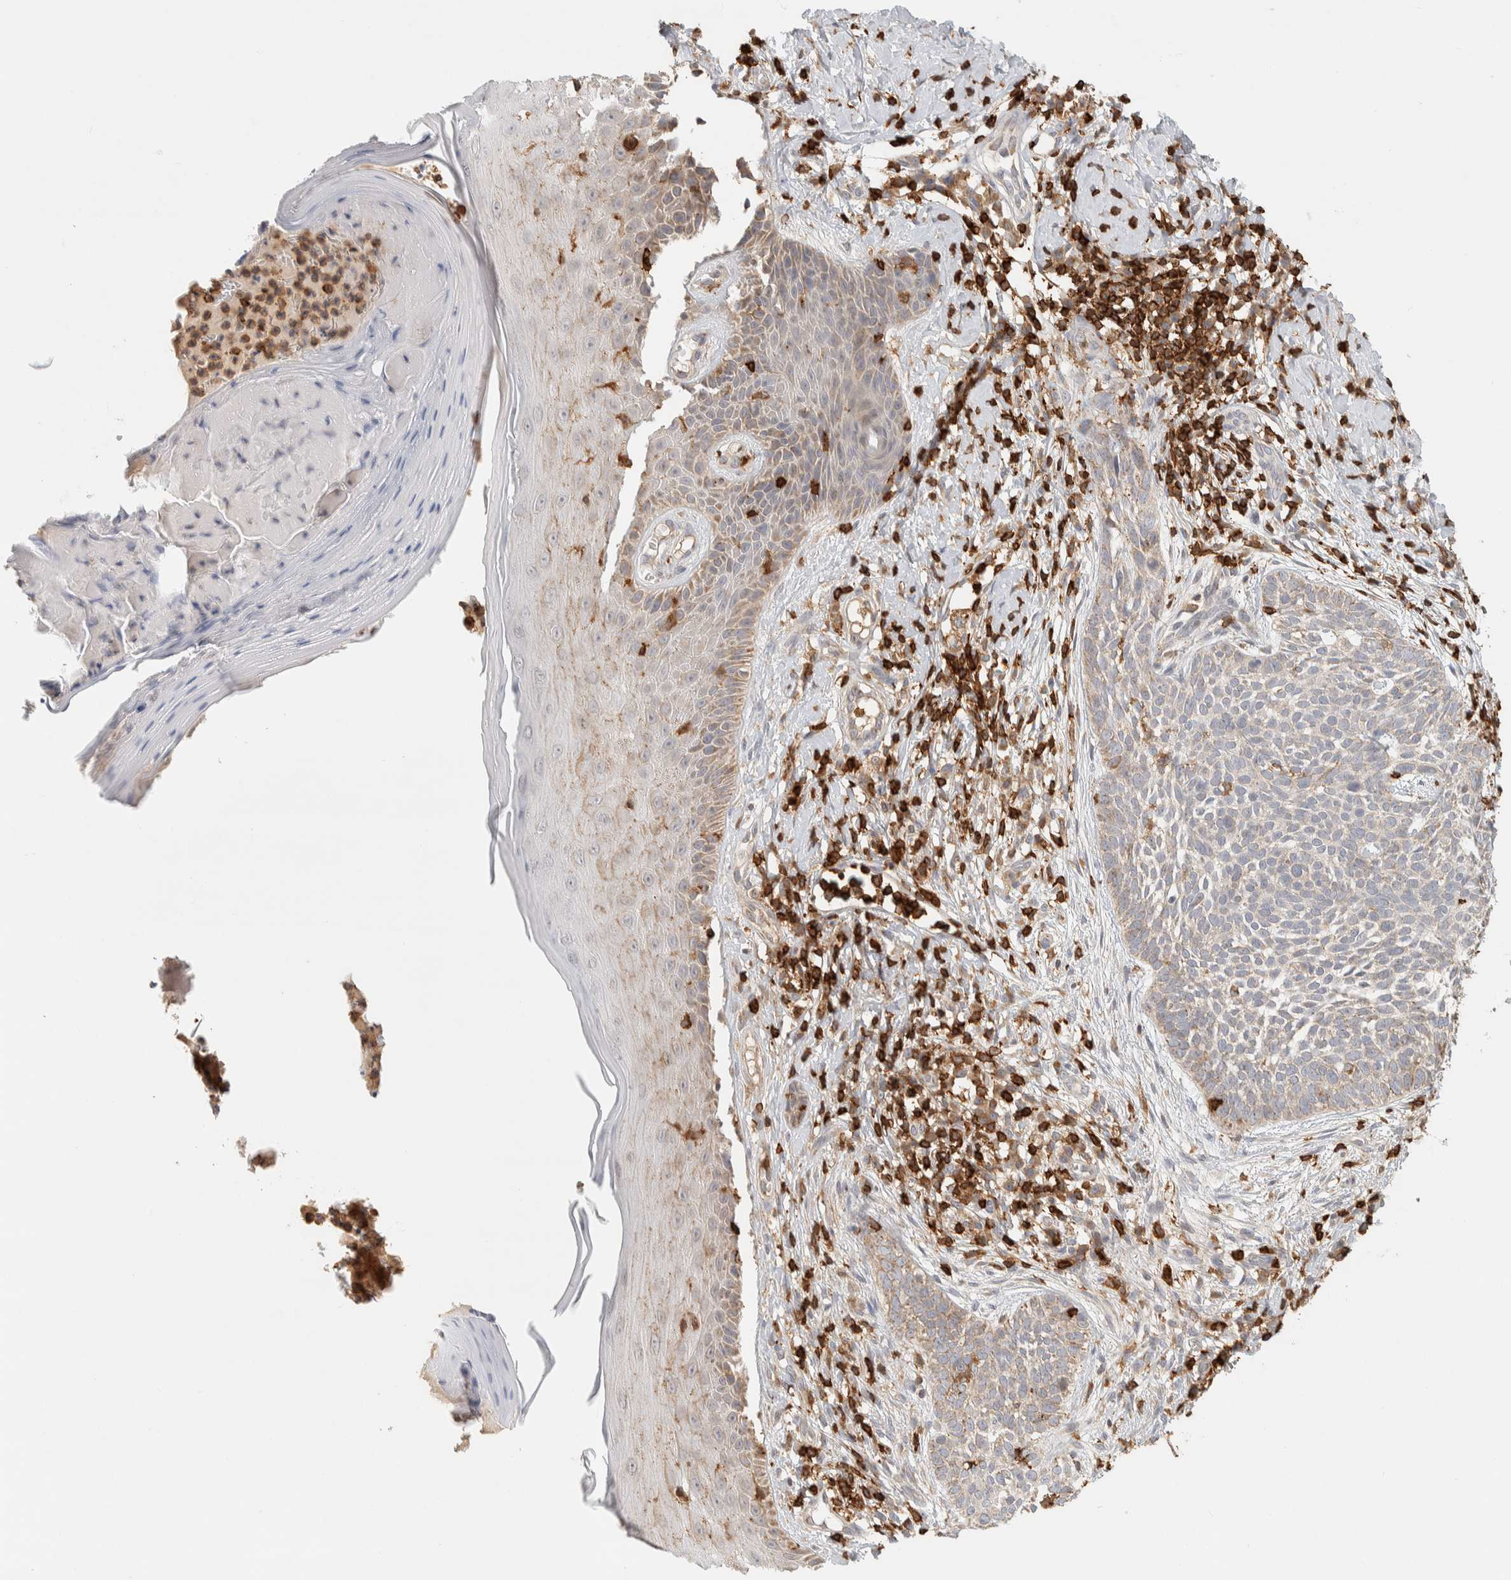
{"staining": {"intensity": "weak", "quantity": "<25%", "location": "cytoplasmic/membranous"}, "tissue": "skin cancer", "cell_type": "Tumor cells", "image_type": "cancer", "snomed": [{"axis": "morphology", "description": "Normal tissue, NOS"}, {"axis": "morphology", "description": "Basal cell carcinoma"}, {"axis": "topography", "description": "Skin"}], "caption": "High power microscopy photomicrograph of an immunohistochemistry photomicrograph of skin cancer (basal cell carcinoma), revealing no significant expression in tumor cells. (DAB (3,3'-diaminobenzidine) immunohistochemistry visualized using brightfield microscopy, high magnification).", "gene": "RUNDC1", "patient": {"sex": "male", "age": 67}}